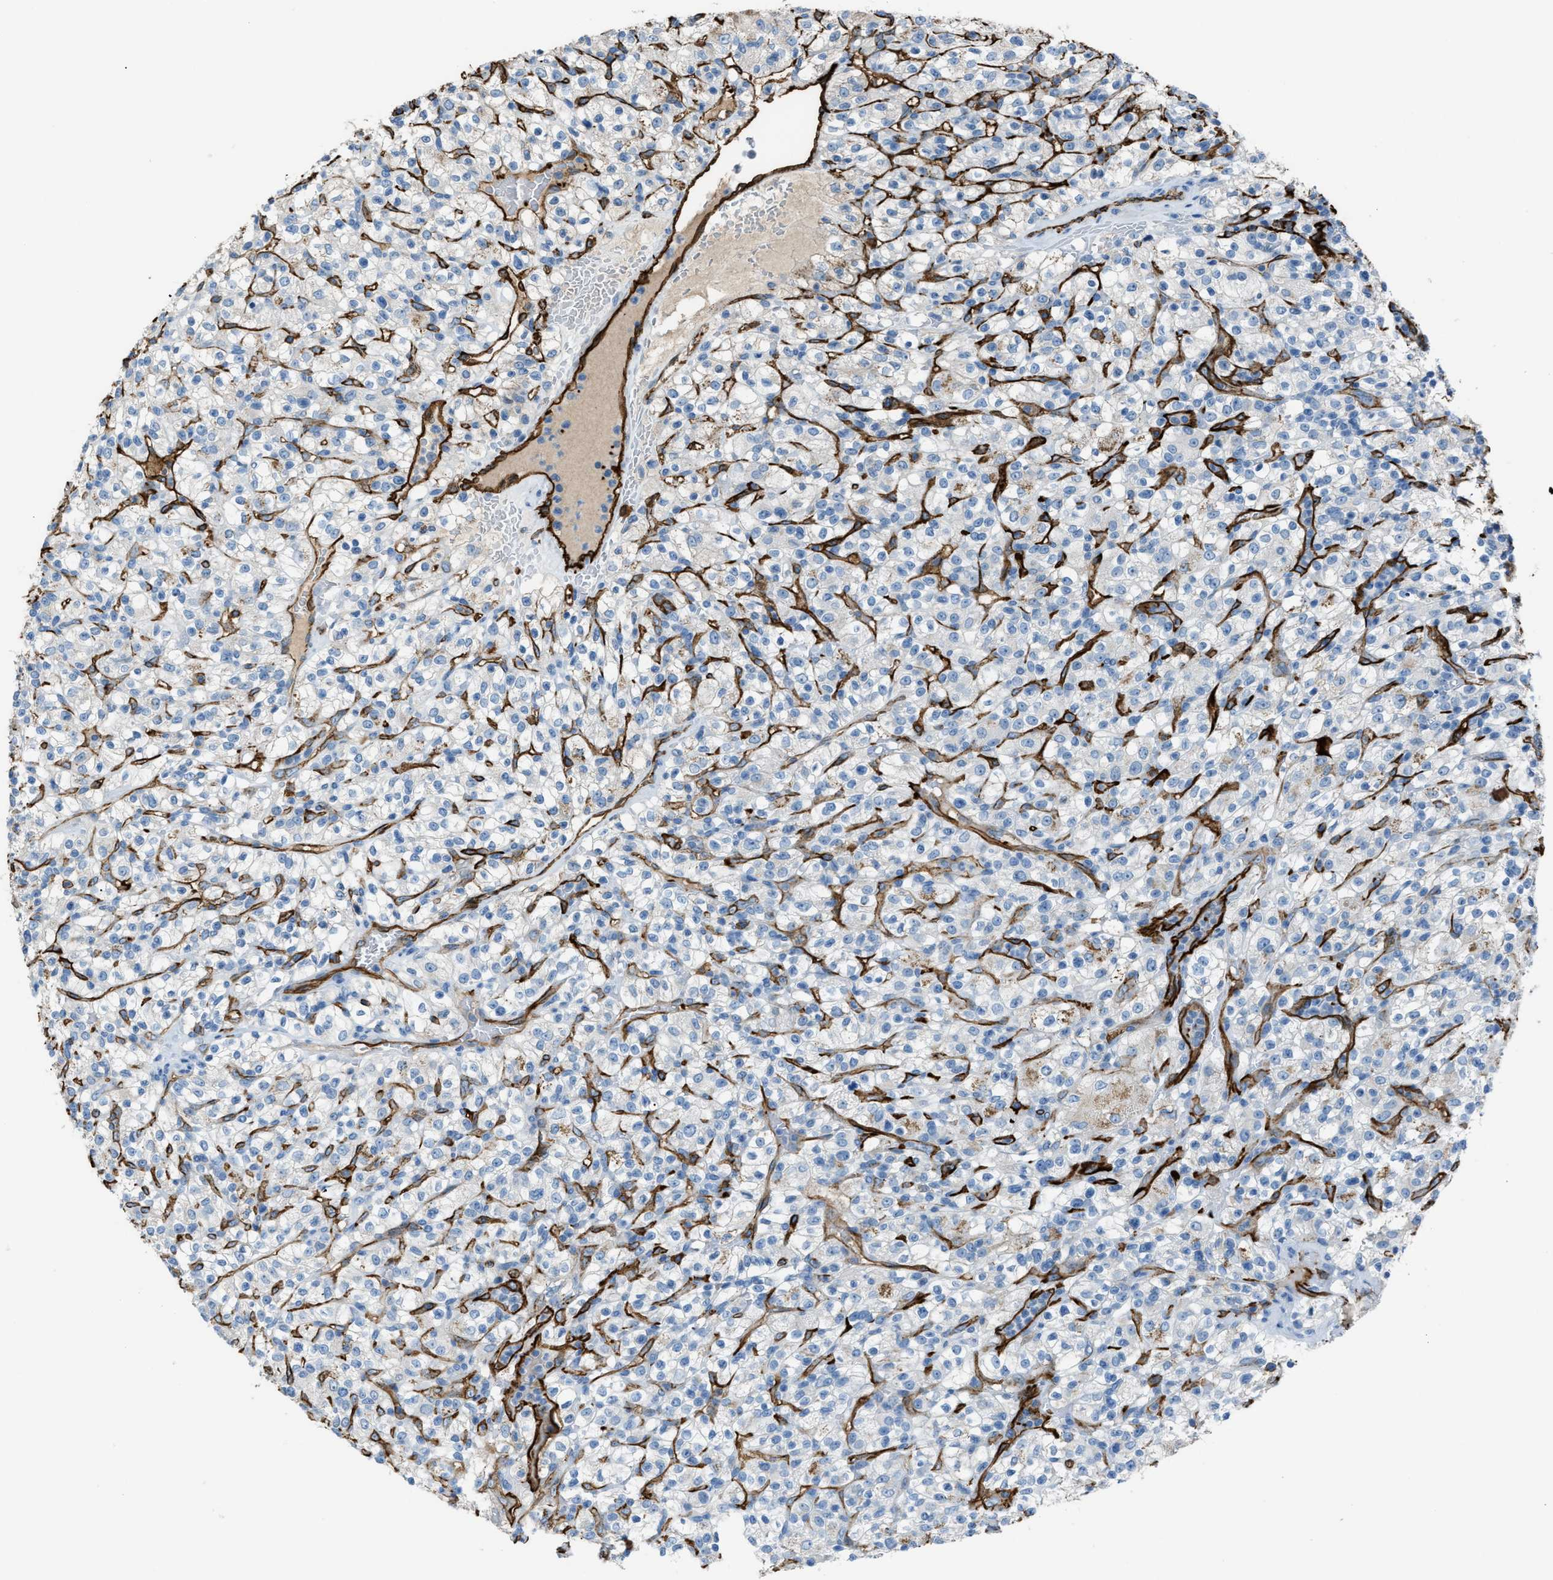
{"staining": {"intensity": "negative", "quantity": "none", "location": "none"}, "tissue": "renal cancer", "cell_type": "Tumor cells", "image_type": "cancer", "snomed": [{"axis": "morphology", "description": "Normal tissue, NOS"}, {"axis": "morphology", "description": "Adenocarcinoma, NOS"}, {"axis": "topography", "description": "Kidney"}], "caption": "Image shows no significant protein staining in tumor cells of renal cancer (adenocarcinoma).", "gene": "SLC22A15", "patient": {"sex": "female", "age": 72}}